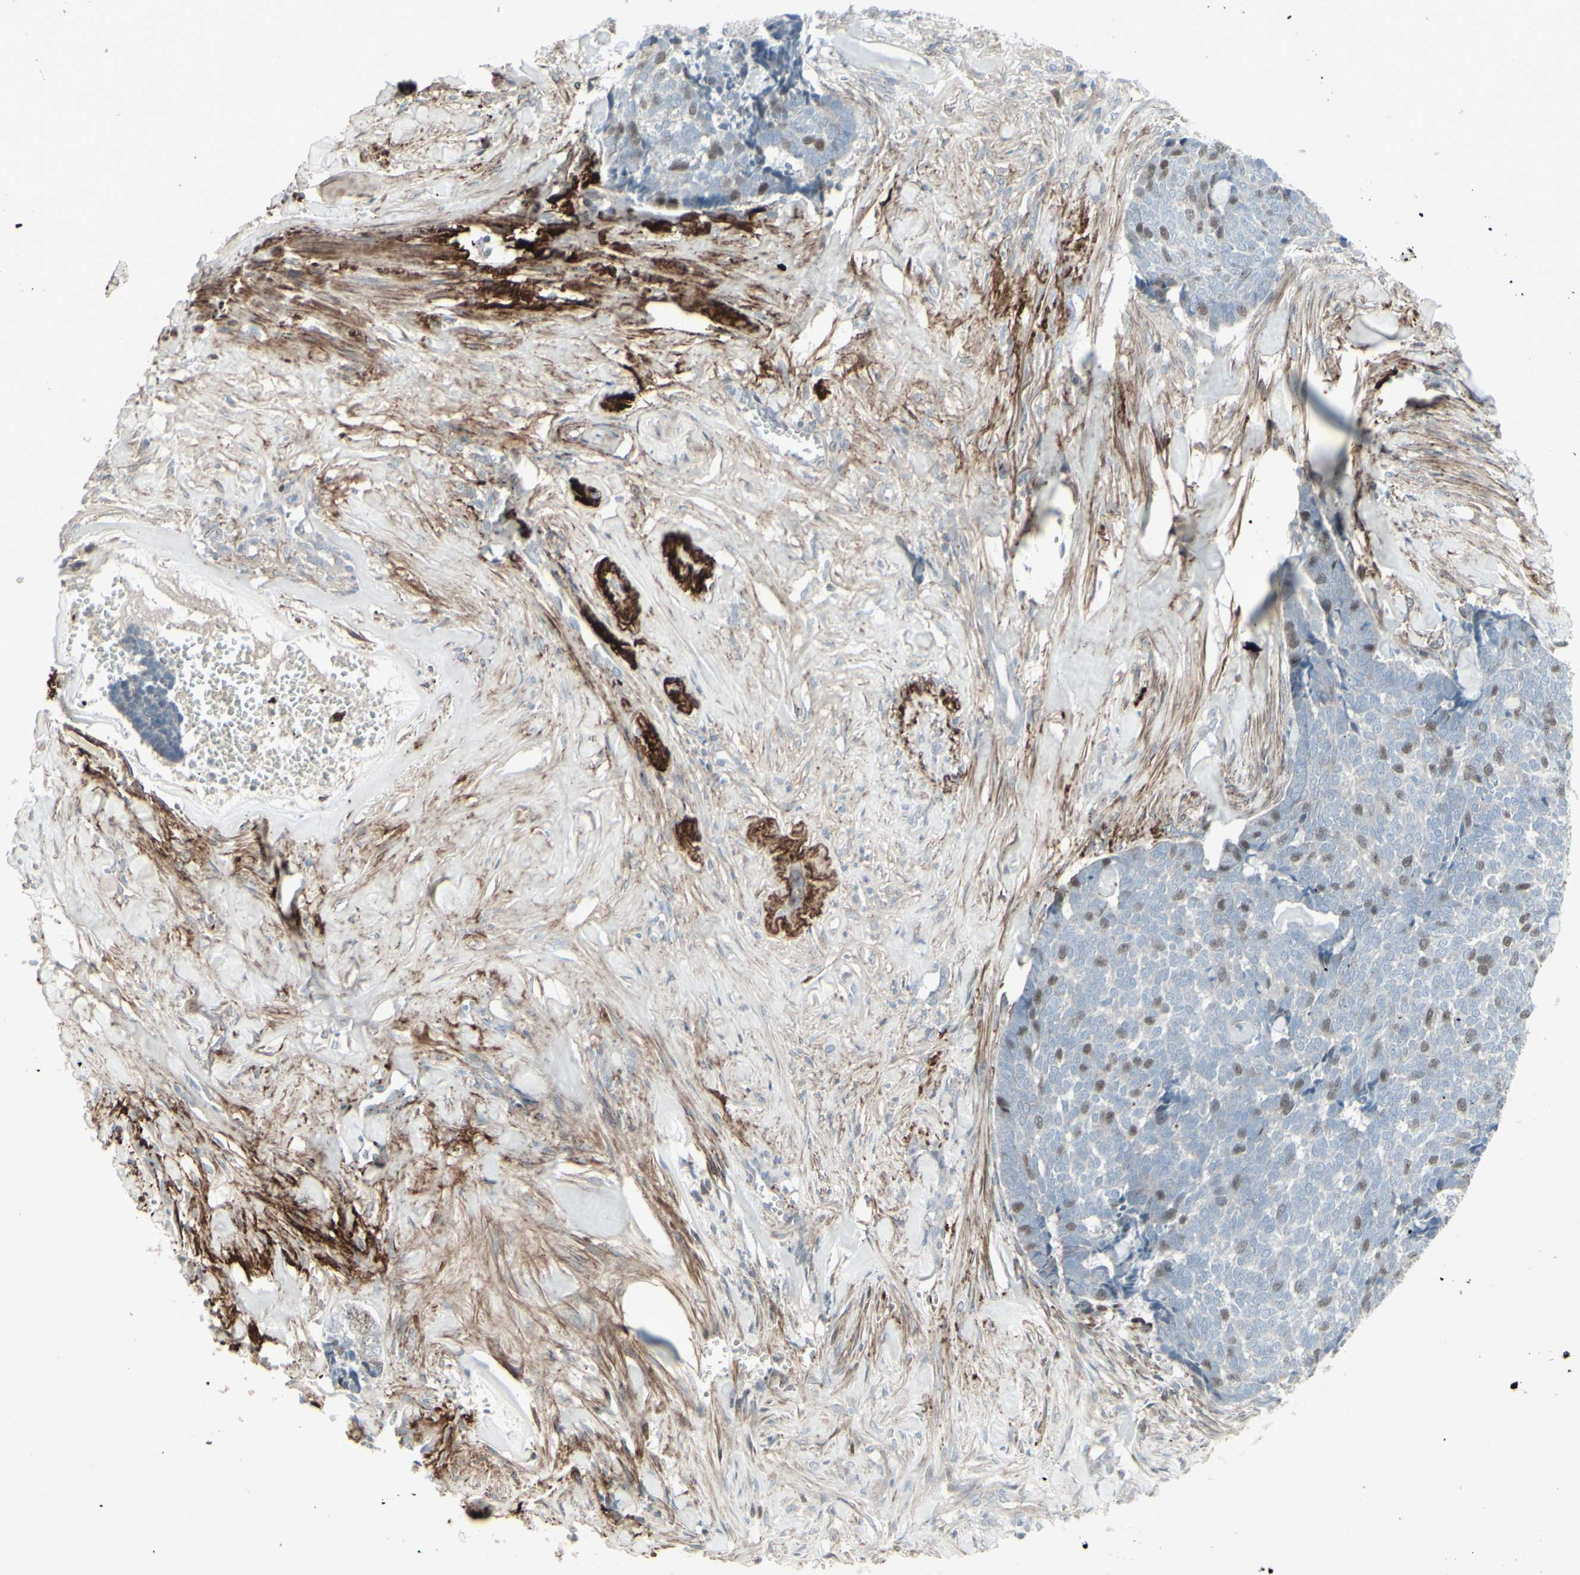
{"staining": {"intensity": "weak", "quantity": "25%-75%", "location": "nuclear"}, "tissue": "skin cancer", "cell_type": "Tumor cells", "image_type": "cancer", "snomed": [{"axis": "morphology", "description": "Basal cell carcinoma"}, {"axis": "topography", "description": "Skin"}], "caption": "This micrograph shows immunohistochemistry (IHC) staining of skin basal cell carcinoma, with low weak nuclear staining in approximately 25%-75% of tumor cells.", "gene": "GMNN", "patient": {"sex": "male", "age": 84}}